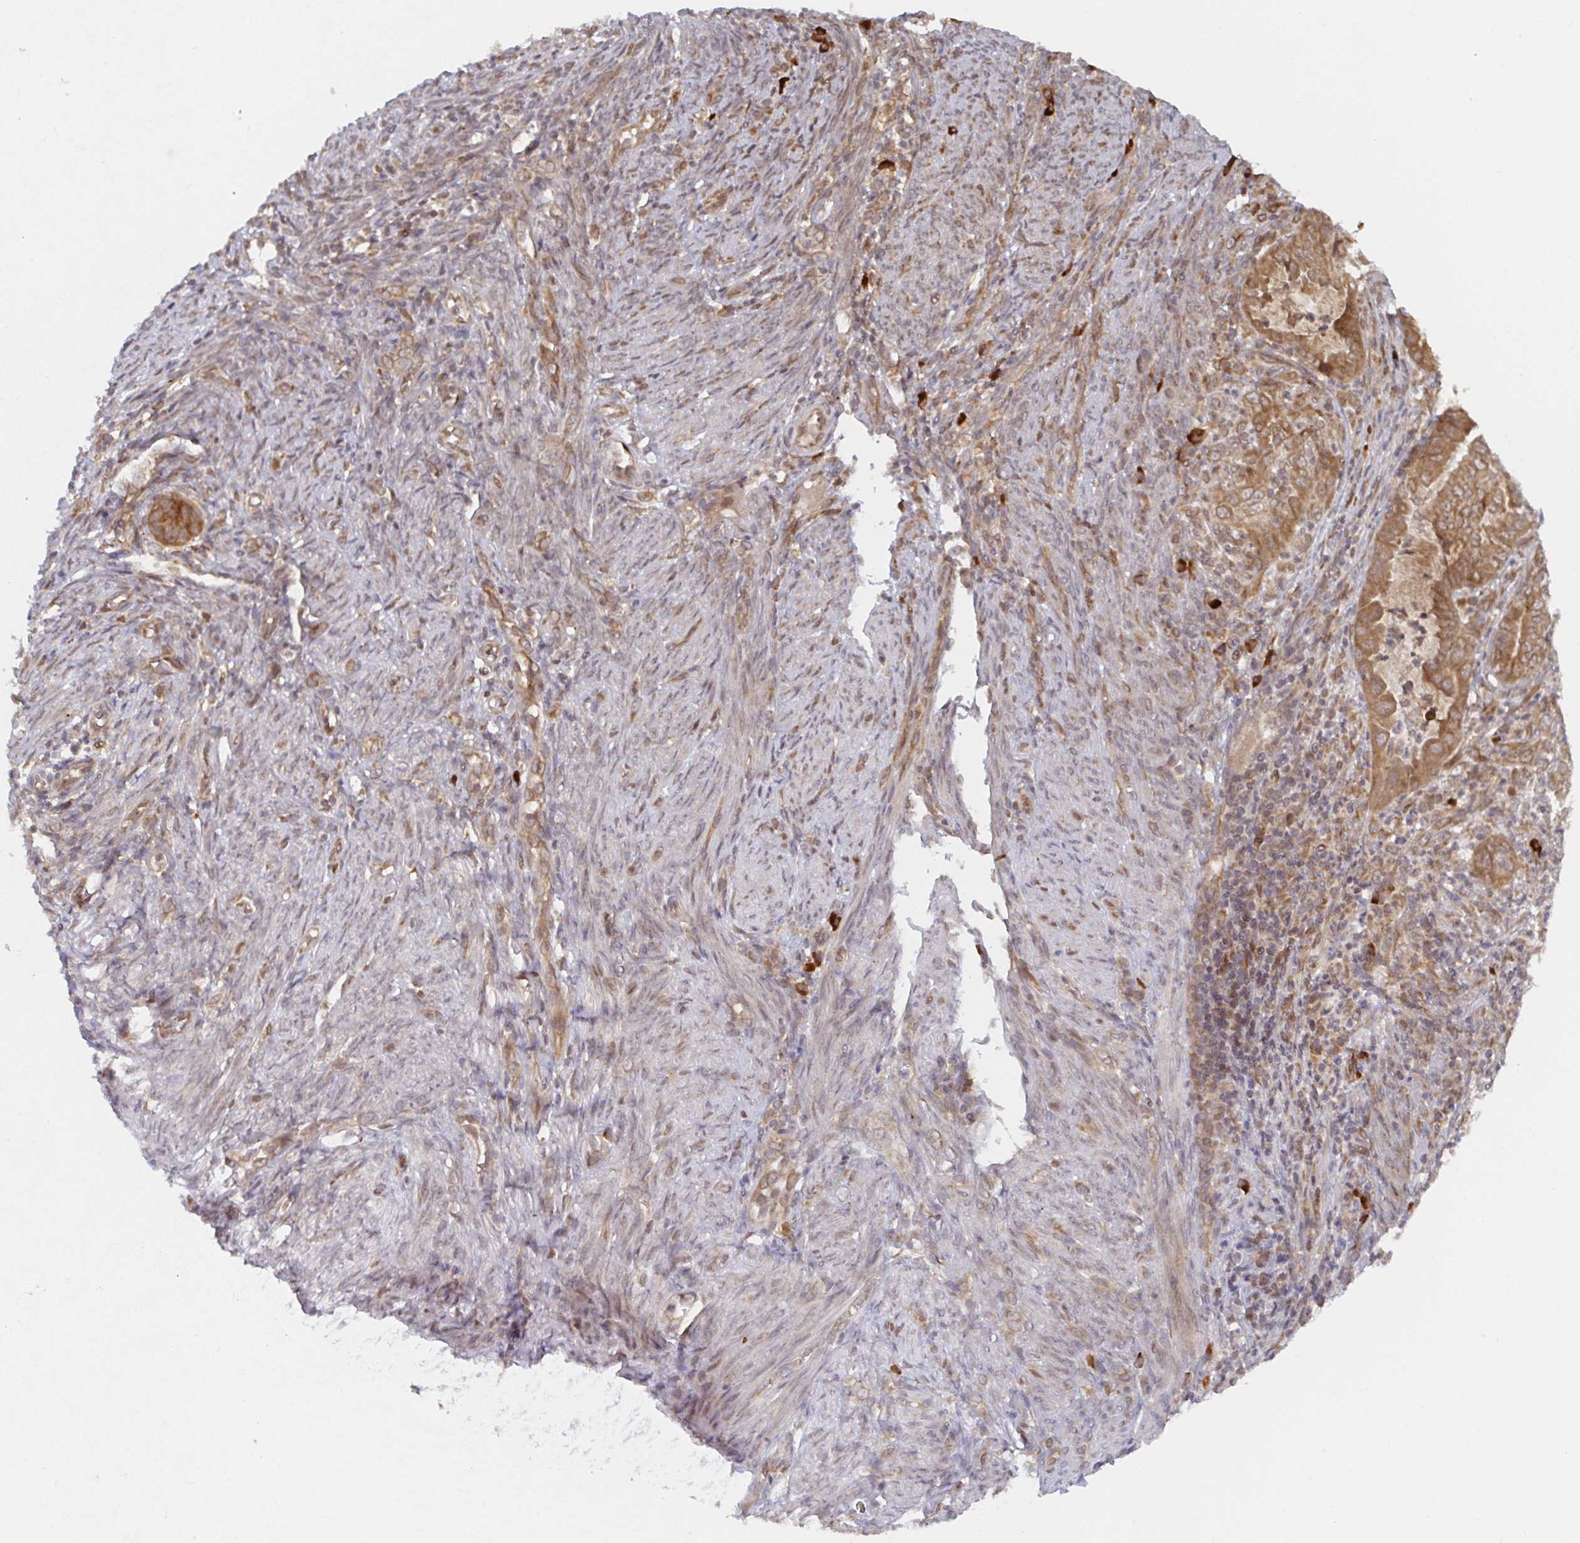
{"staining": {"intensity": "moderate", "quantity": ">75%", "location": "cytoplasmic/membranous"}, "tissue": "endometrial cancer", "cell_type": "Tumor cells", "image_type": "cancer", "snomed": [{"axis": "morphology", "description": "Adenocarcinoma, NOS"}, {"axis": "topography", "description": "Endometrium"}], "caption": "This photomicrograph reveals immunohistochemistry staining of human adenocarcinoma (endometrial), with medium moderate cytoplasmic/membranous positivity in approximately >75% of tumor cells.", "gene": "ALG1", "patient": {"sex": "female", "age": 51}}